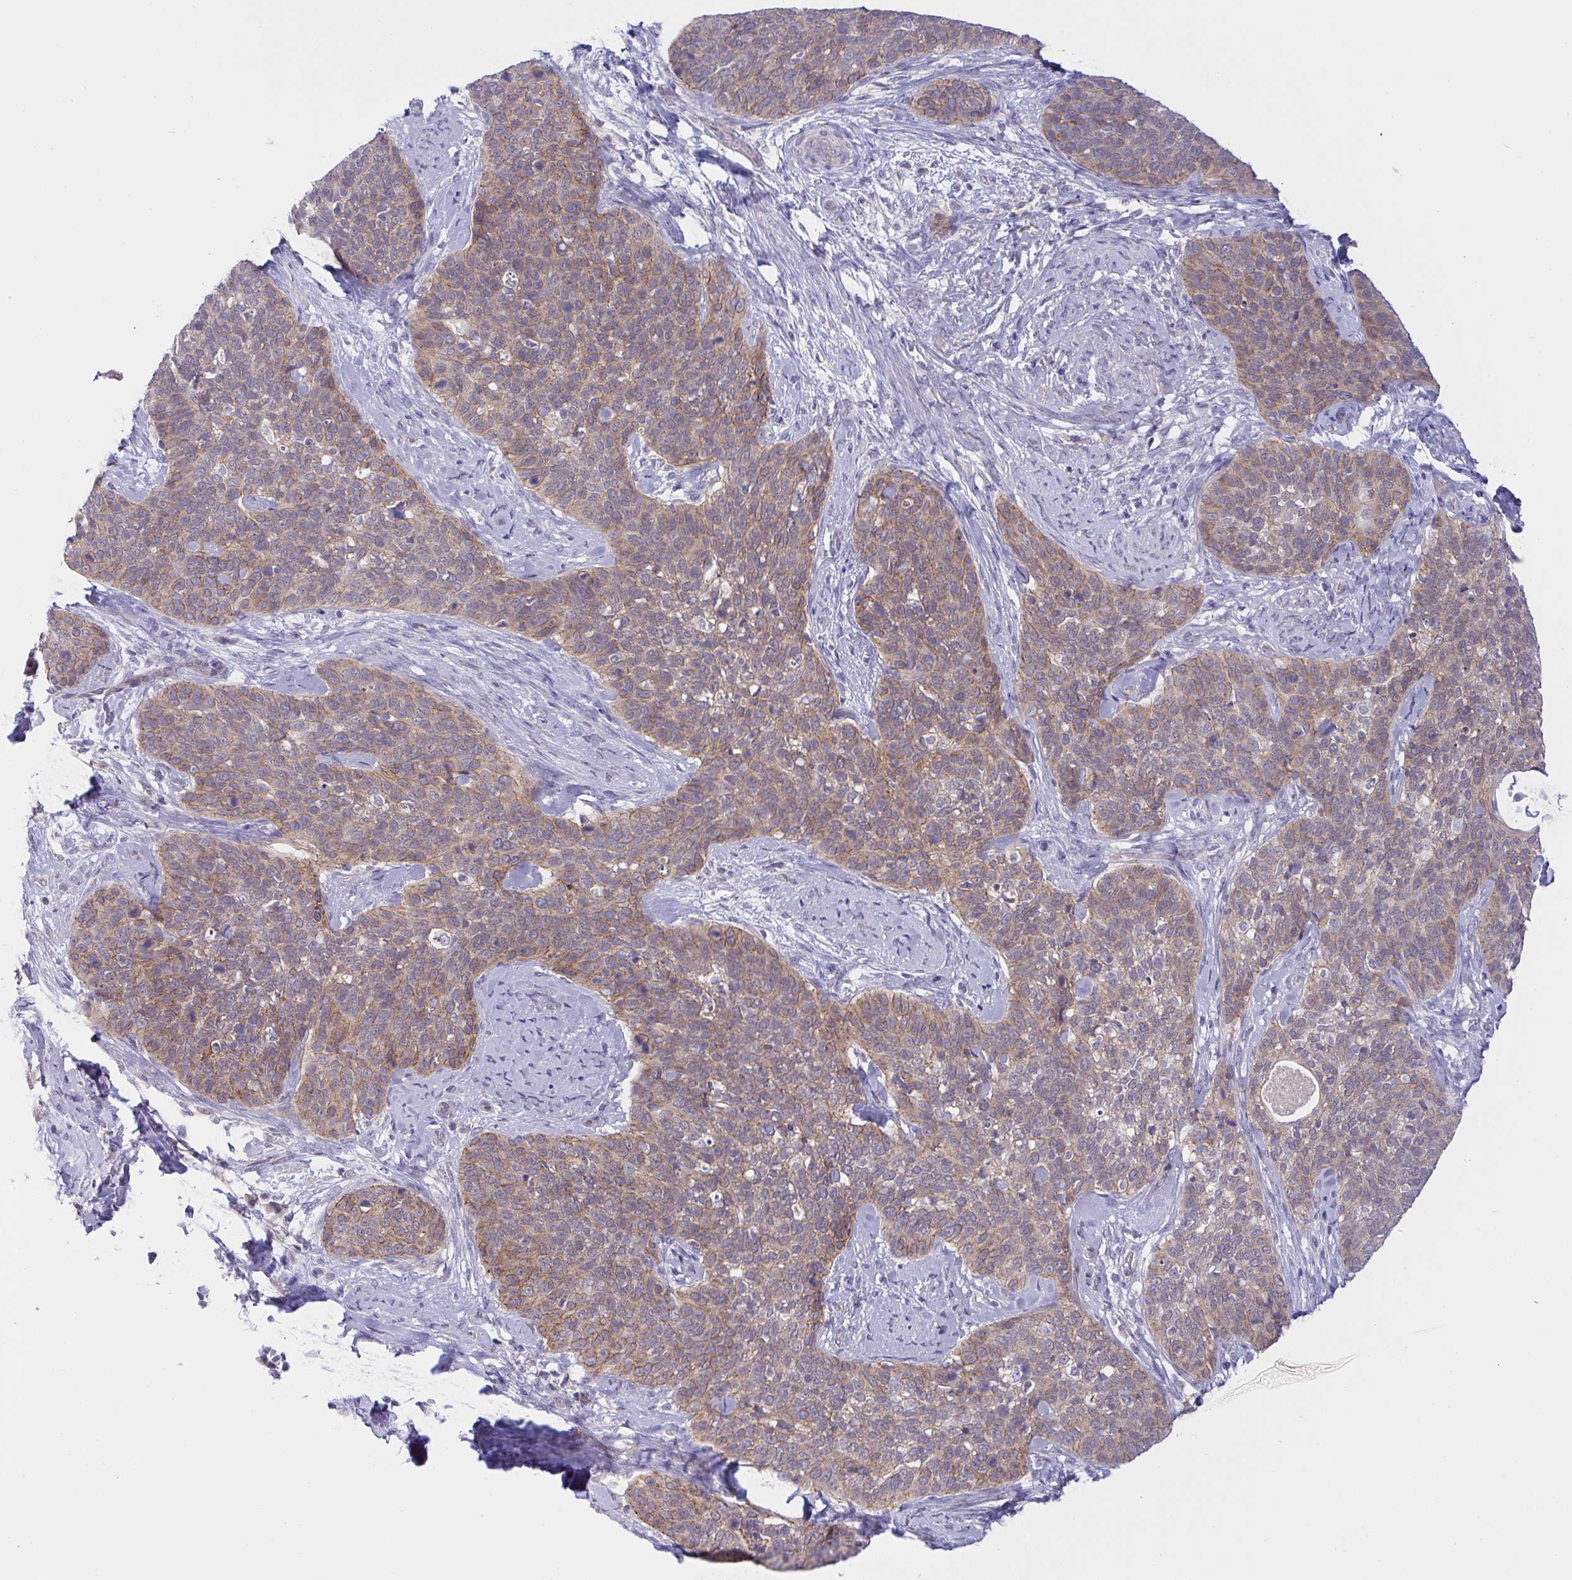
{"staining": {"intensity": "moderate", "quantity": "25%-75%", "location": "cytoplasmic/membranous"}, "tissue": "cervical cancer", "cell_type": "Tumor cells", "image_type": "cancer", "snomed": [{"axis": "morphology", "description": "Squamous cell carcinoma, NOS"}, {"axis": "topography", "description": "Cervix"}], "caption": "DAB (3,3'-diaminobenzidine) immunohistochemical staining of cervical cancer shows moderate cytoplasmic/membranous protein positivity in approximately 25%-75% of tumor cells.", "gene": "HOXD12", "patient": {"sex": "female", "age": 69}}